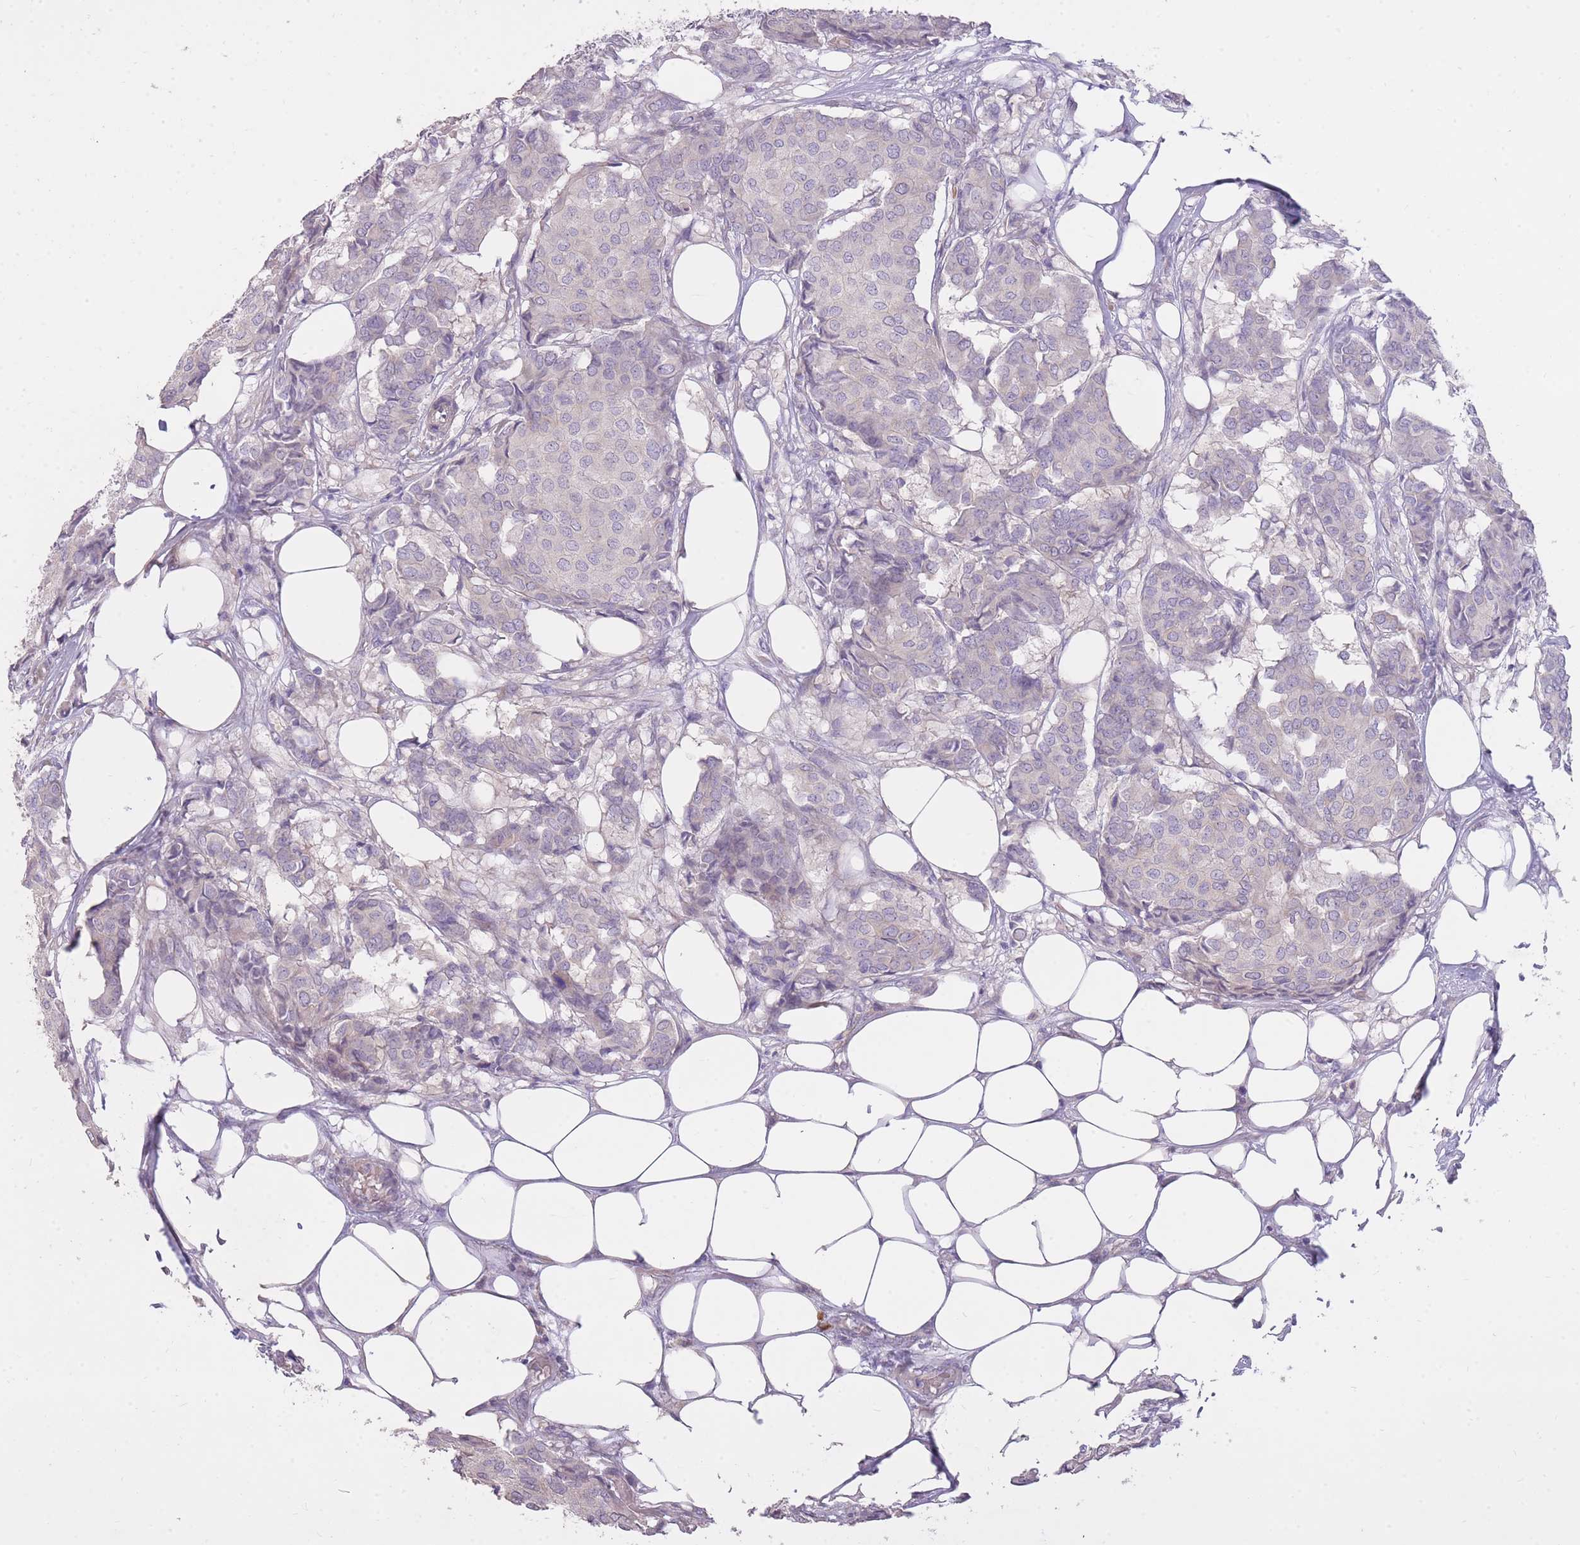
{"staining": {"intensity": "negative", "quantity": "none", "location": "none"}, "tissue": "breast cancer", "cell_type": "Tumor cells", "image_type": "cancer", "snomed": [{"axis": "morphology", "description": "Duct carcinoma"}, {"axis": "topography", "description": "Breast"}], "caption": "This is an immunohistochemistry photomicrograph of human breast cancer. There is no staining in tumor cells.", "gene": "FRG2C", "patient": {"sex": "female", "age": 75}}